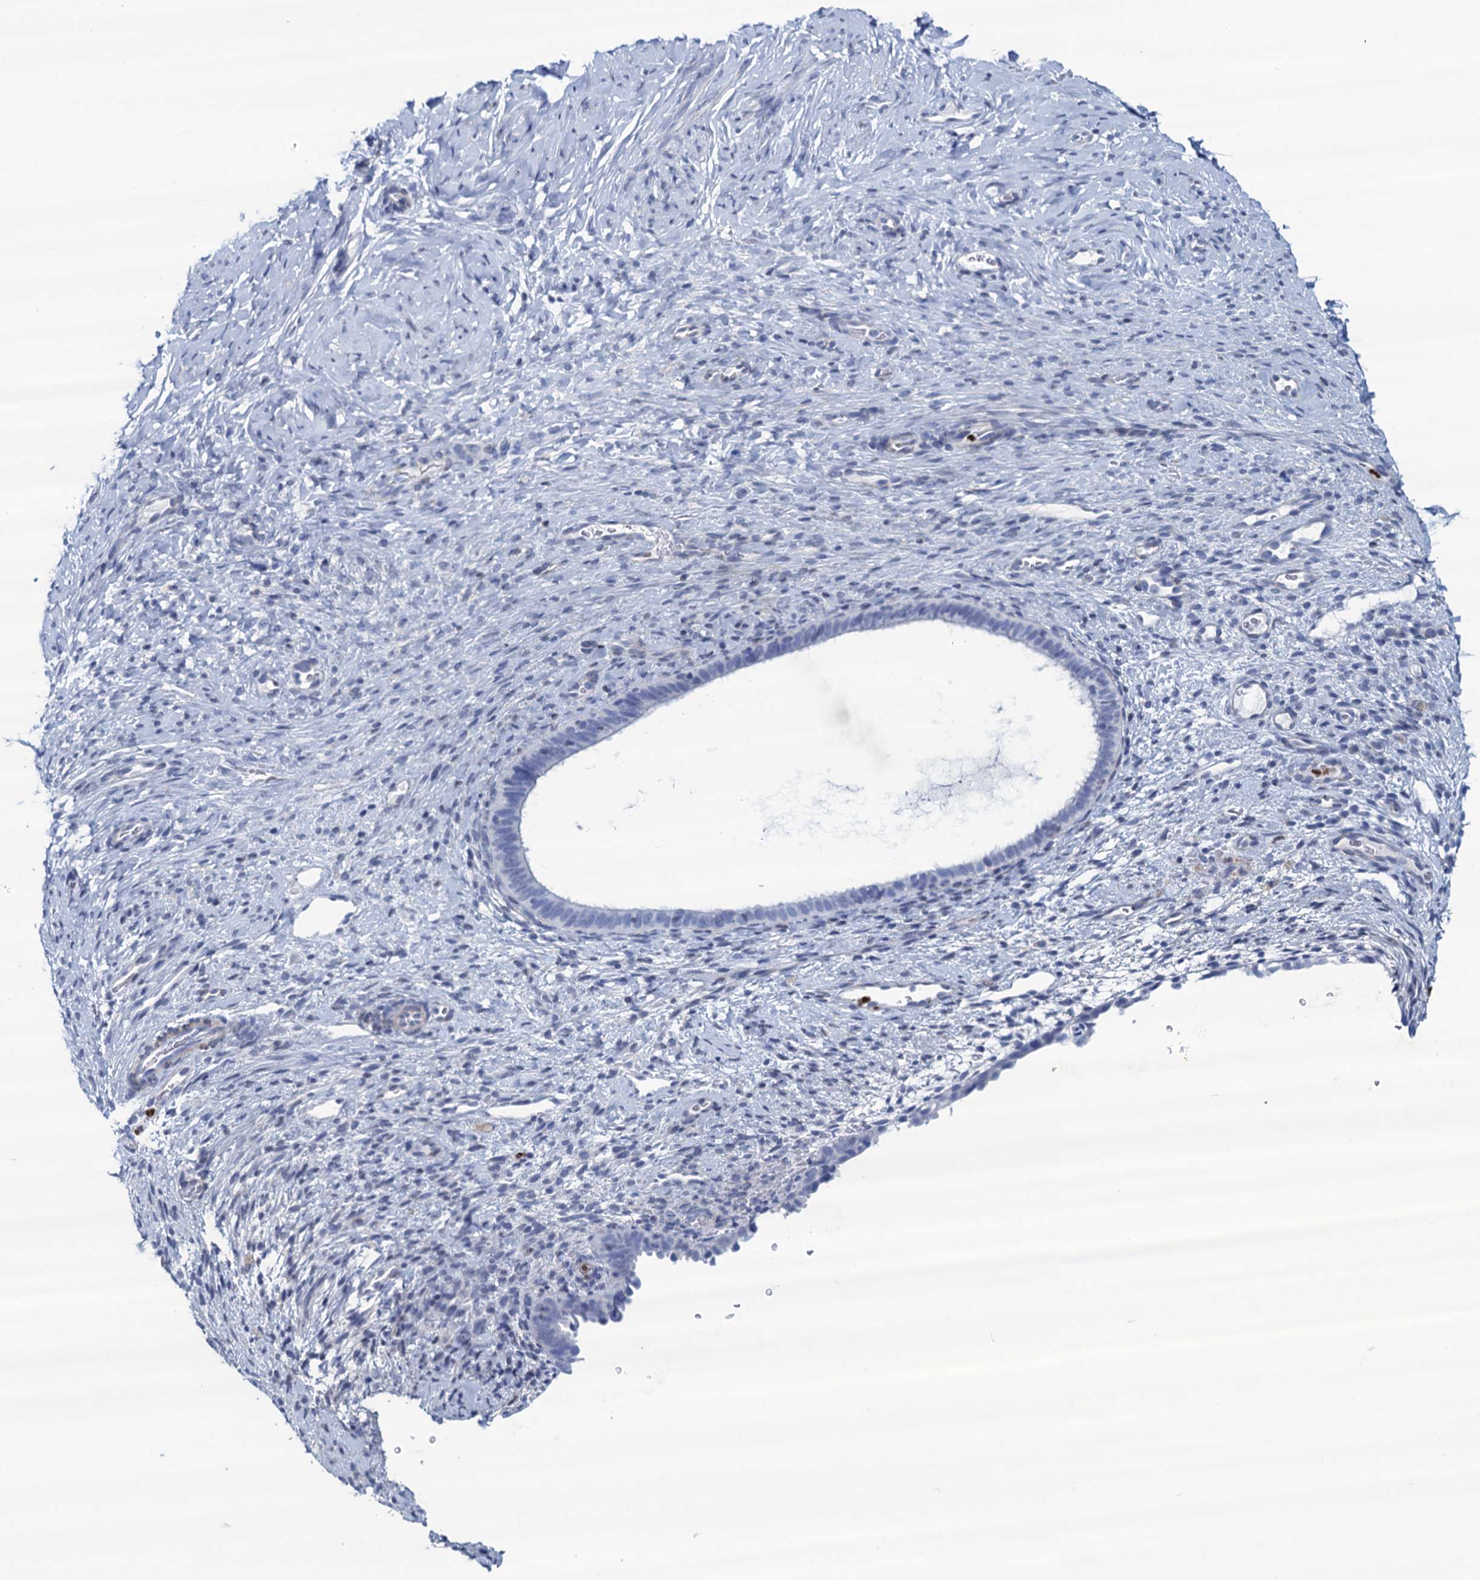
{"staining": {"intensity": "negative", "quantity": "none", "location": "none"}, "tissue": "endometrium", "cell_type": "Cells in endometrial stroma", "image_type": "normal", "snomed": [{"axis": "morphology", "description": "Normal tissue, NOS"}, {"axis": "topography", "description": "Endometrium"}], "caption": "This photomicrograph is of benign endometrium stained with IHC to label a protein in brown with the nuclei are counter-stained blue. There is no expression in cells in endometrial stroma. The staining was performed using DAB to visualize the protein expression in brown, while the nuclei were stained in blue with hematoxylin (Magnification: 20x).", "gene": "RHCG", "patient": {"sex": "female", "age": 65}}